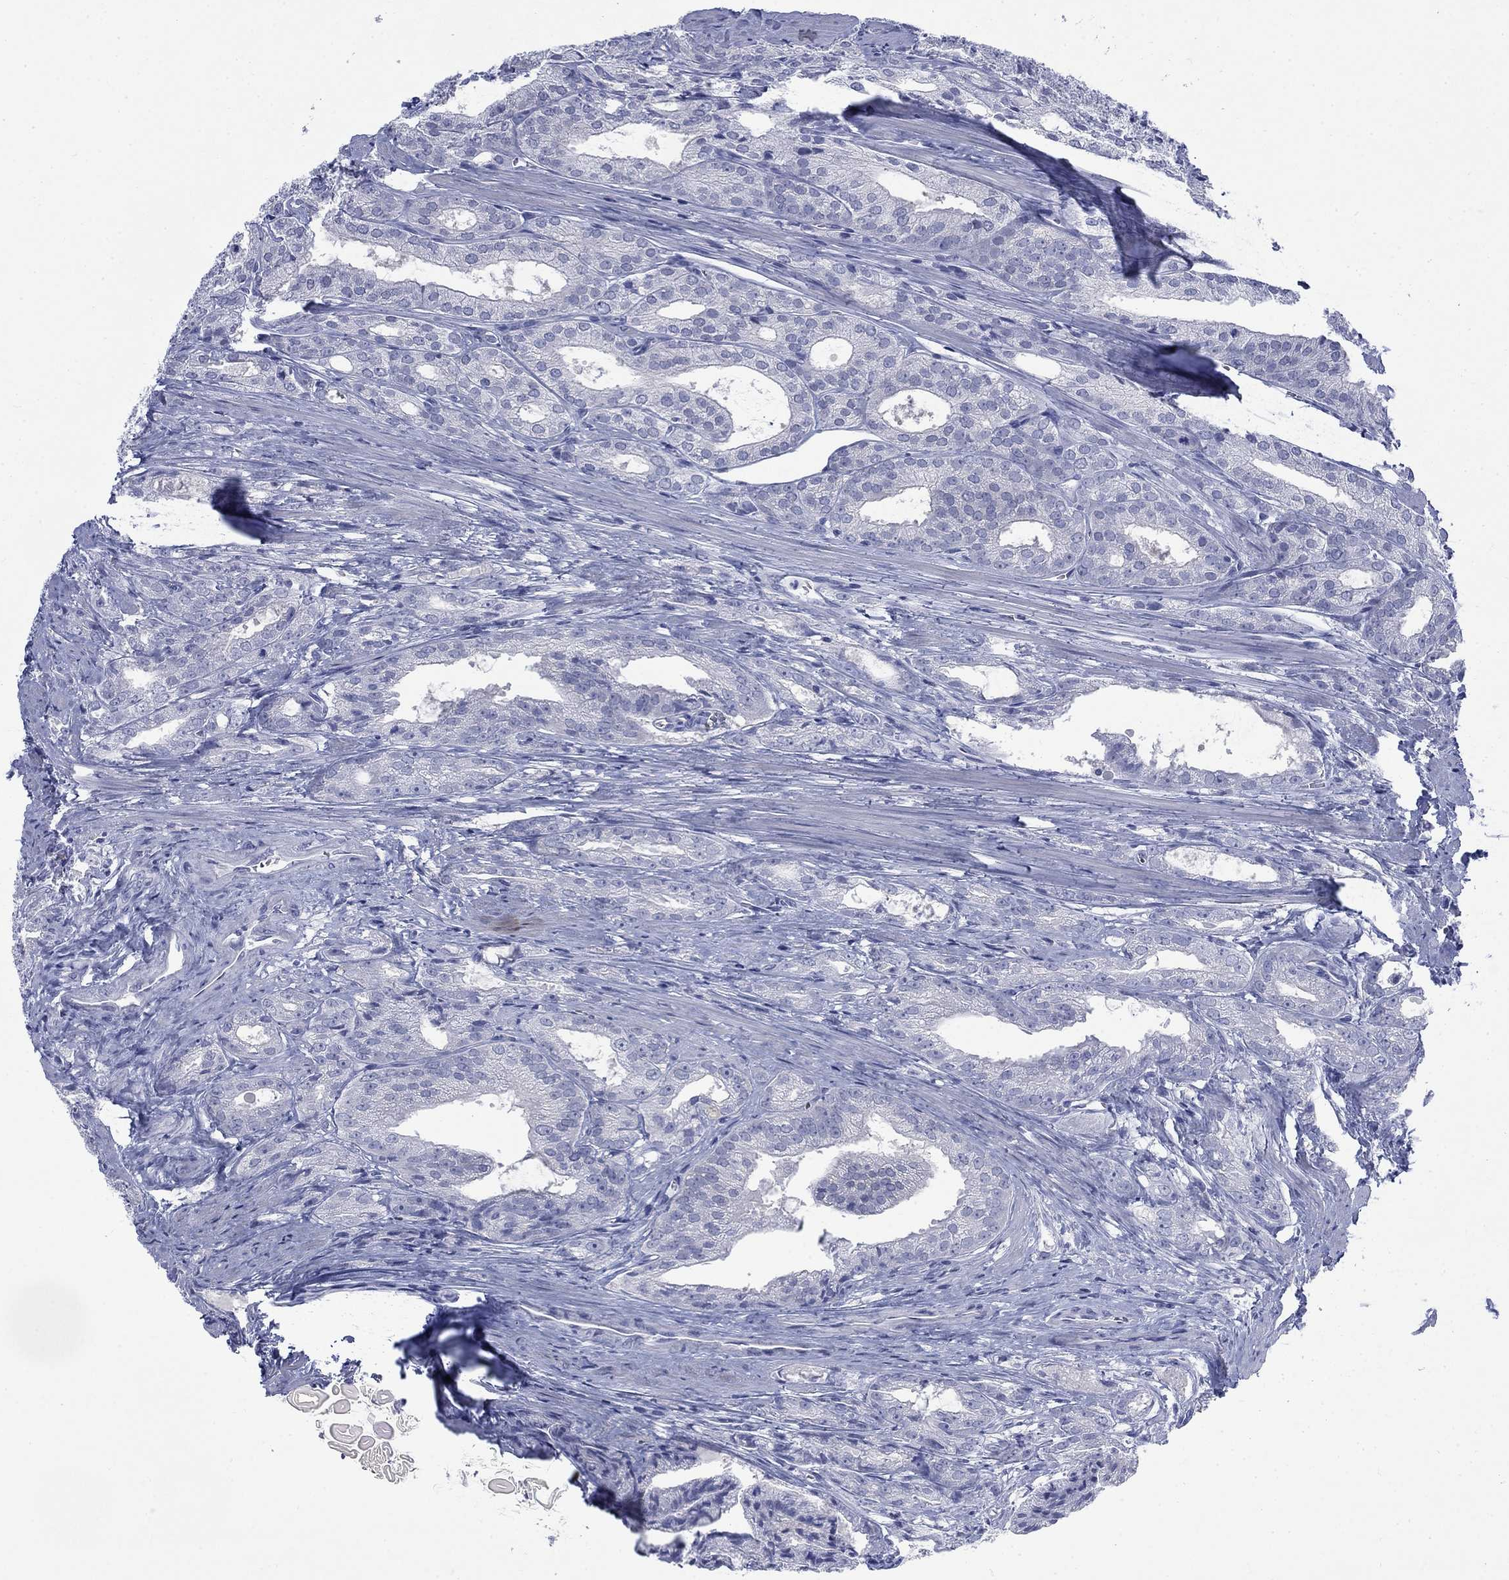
{"staining": {"intensity": "negative", "quantity": "none", "location": "none"}, "tissue": "prostate cancer", "cell_type": "Tumor cells", "image_type": "cancer", "snomed": [{"axis": "morphology", "description": "Adenocarcinoma, NOS"}, {"axis": "morphology", "description": "Adenocarcinoma, High grade"}, {"axis": "topography", "description": "Prostate"}], "caption": "Prostate cancer was stained to show a protein in brown. There is no significant expression in tumor cells. (IHC, brightfield microscopy, high magnification).", "gene": "IGF2BP3", "patient": {"sex": "male", "age": 70}}